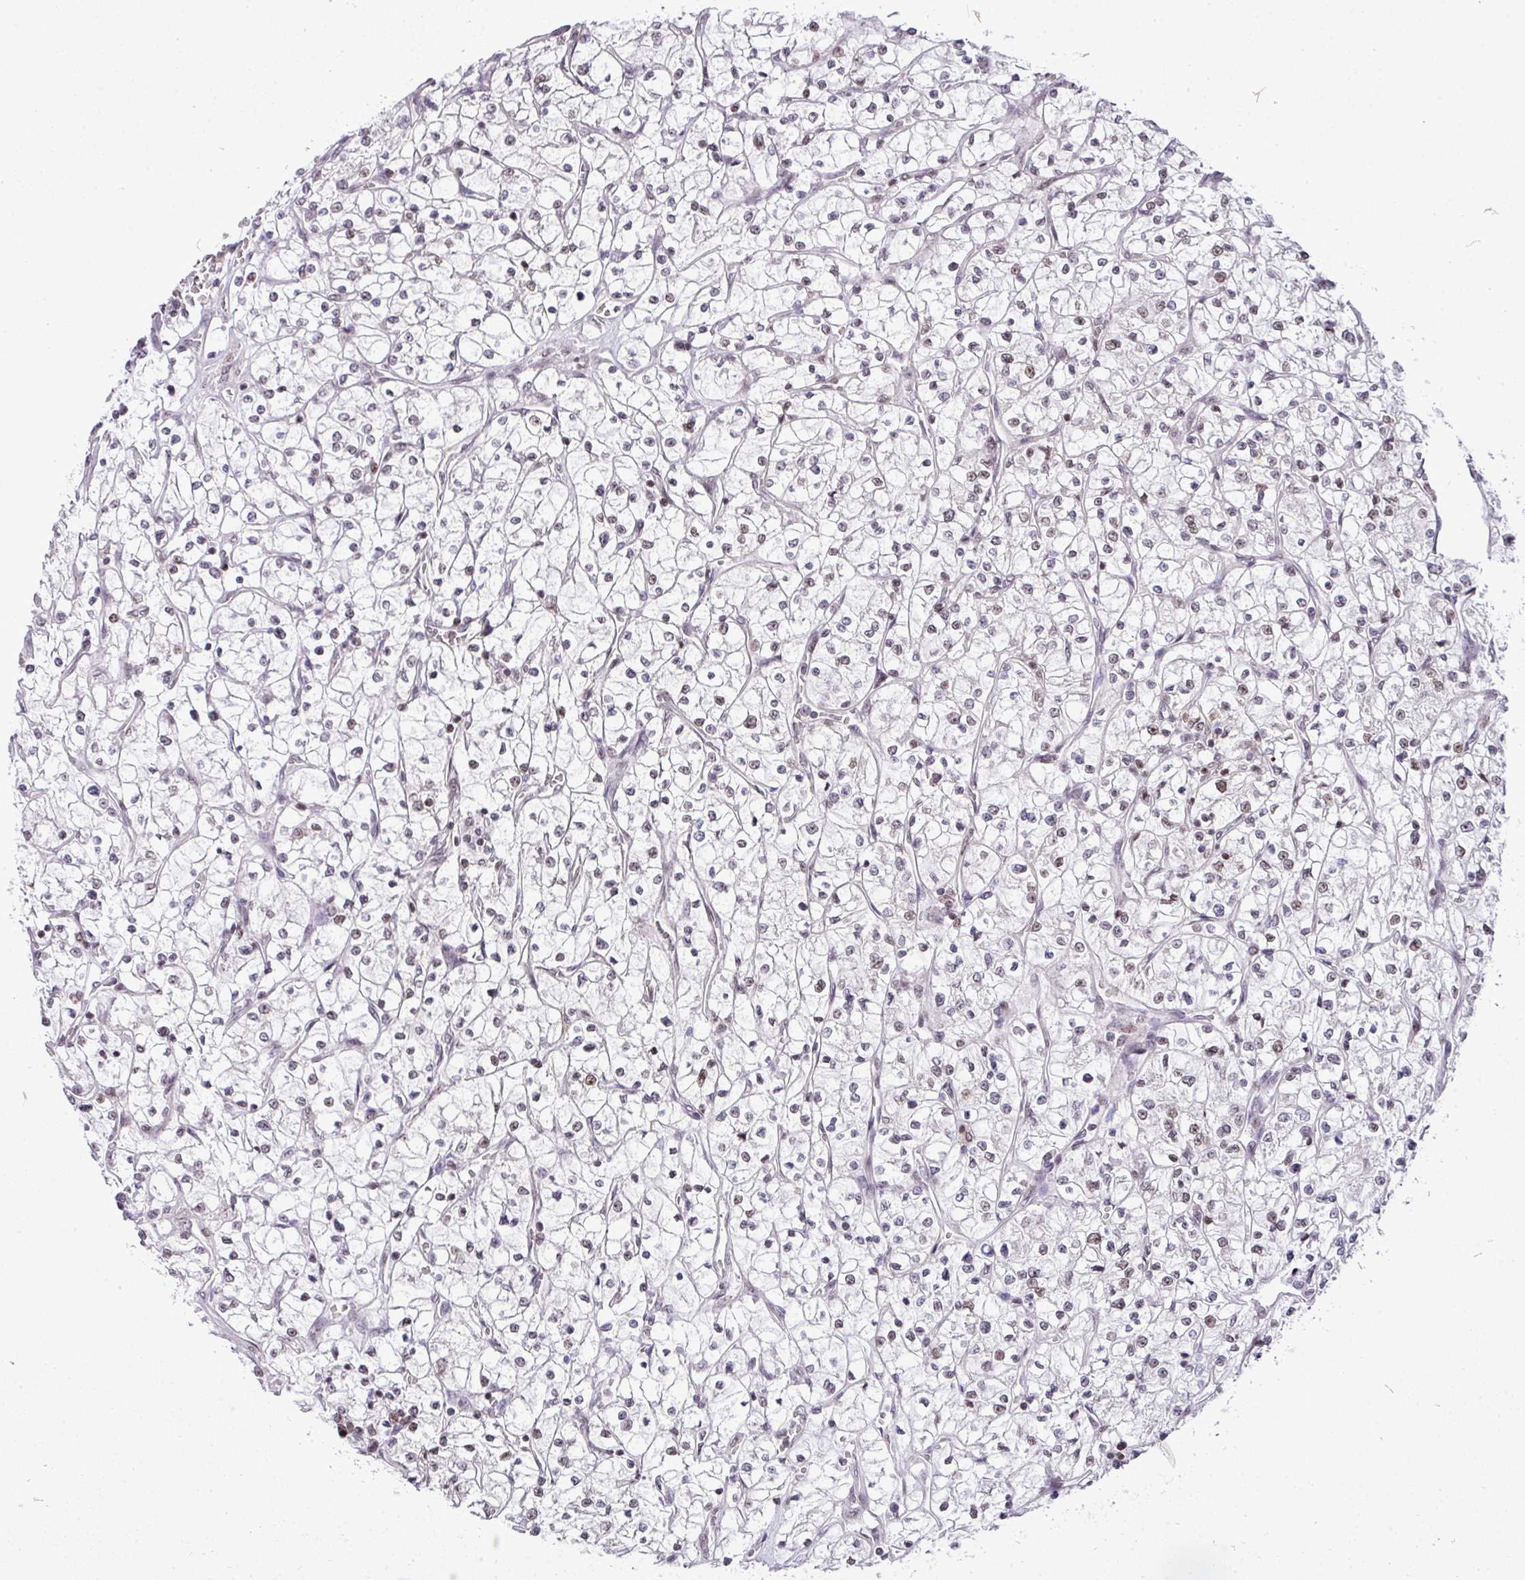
{"staining": {"intensity": "negative", "quantity": "none", "location": "none"}, "tissue": "renal cancer", "cell_type": "Tumor cells", "image_type": "cancer", "snomed": [{"axis": "morphology", "description": "Adenocarcinoma, NOS"}, {"axis": "topography", "description": "Kidney"}], "caption": "This micrograph is of renal cancer stained with immunohistochemistry to label a protein in brown with the nuclei are counter-stained blue. There is no staining in tumor cells.", "gene": "CCDC137", "patient": {"sex": "female", "age": 64}}